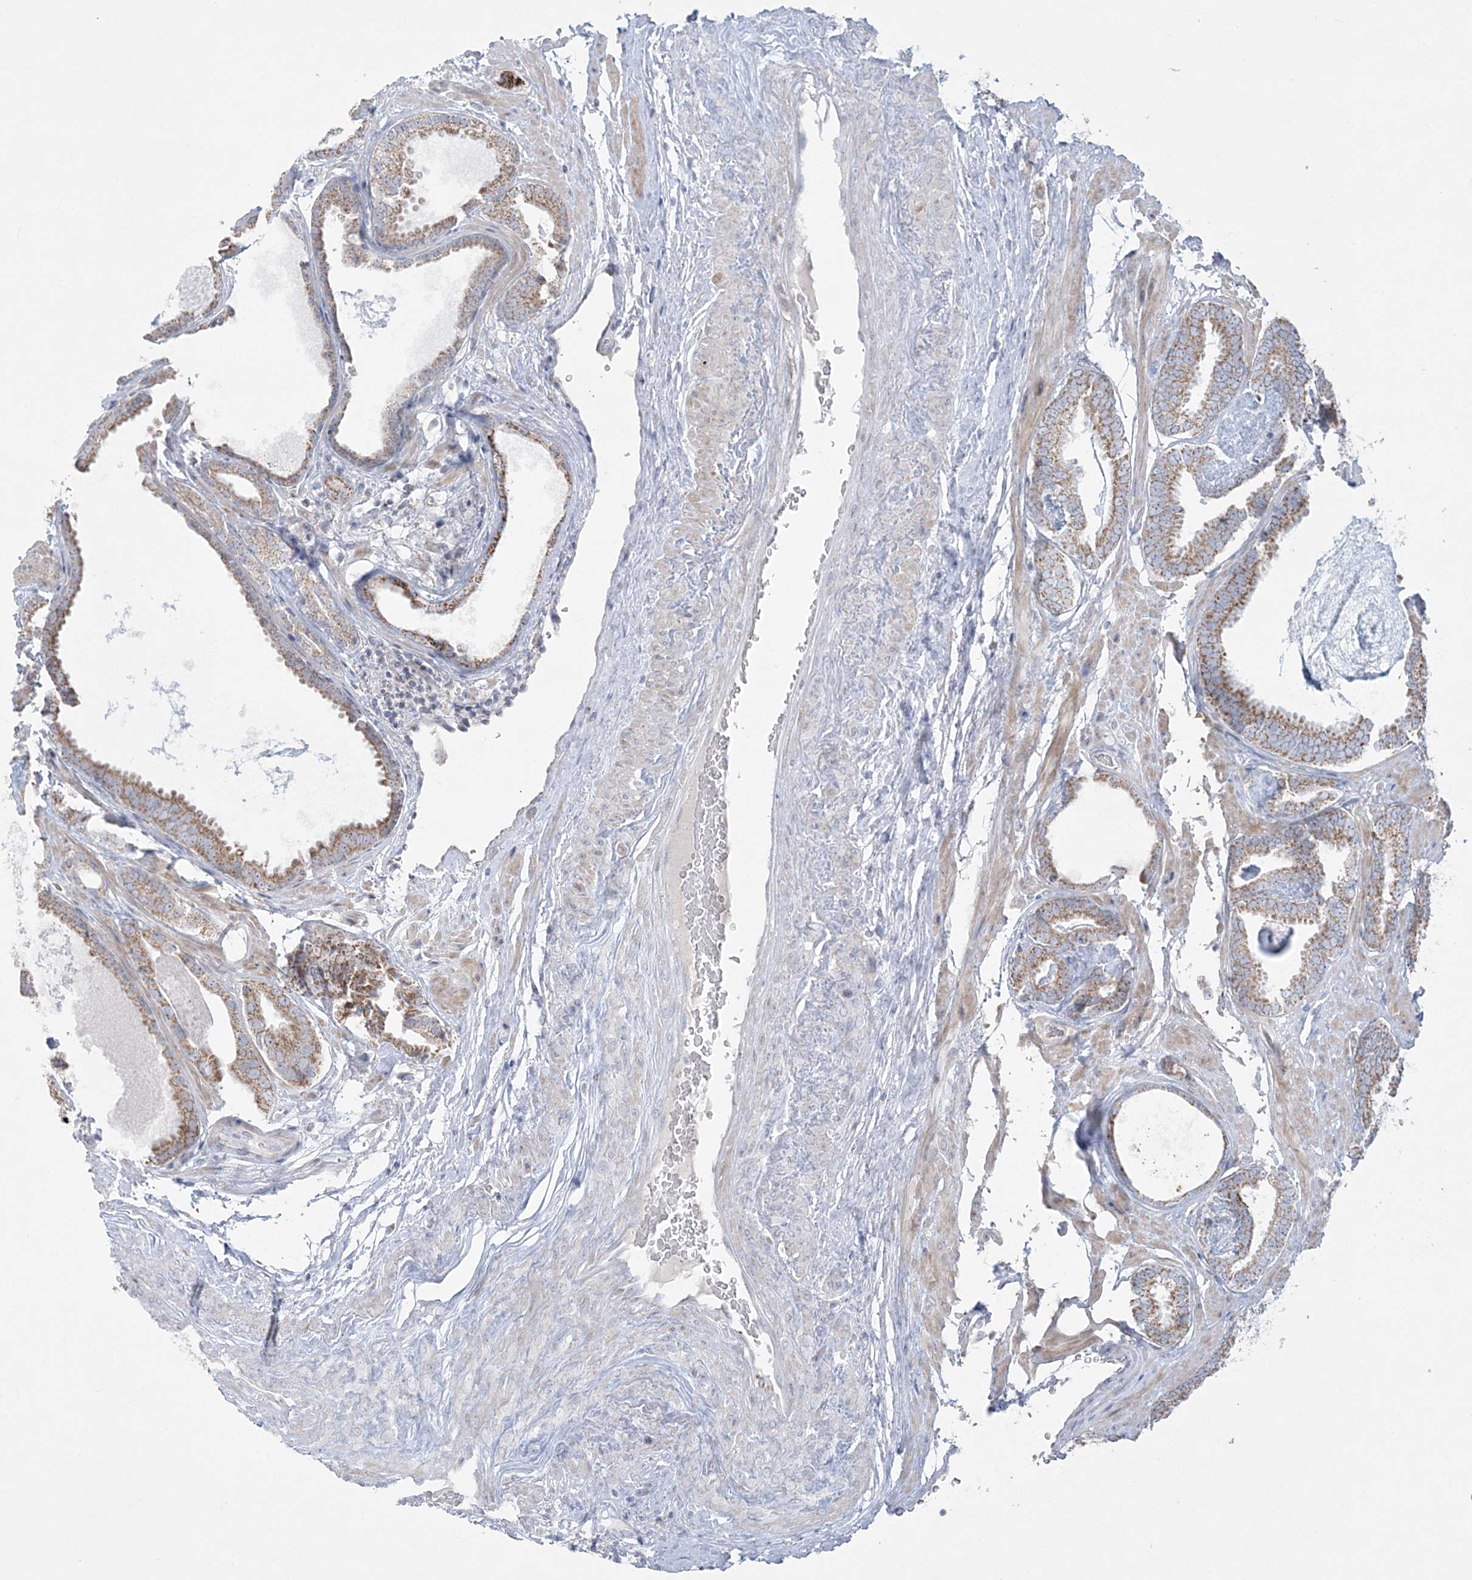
{"staining": {"intensity": "moderate", "quantity": "25%-75%", "location": "cytoplasmic/membranous"}, "tissue": "prostate cancer", "cell_type": "Tumor cells", "image_type": "cancer", "snomed": [{"axis": "morphology", "description": "Adenocarcinoma, Low grade"}, {"axis": "topography", "description": "Prostate"}], "caption": "Human prostate low-grade adenocarcinoma stained with a brown dye shows moderate cytoplasmic/membranous positive positivity in approximately 25%-75% of tumor cells.", "gene": "TBC1D7", "patient": {"sex": "male", "age": 71}}